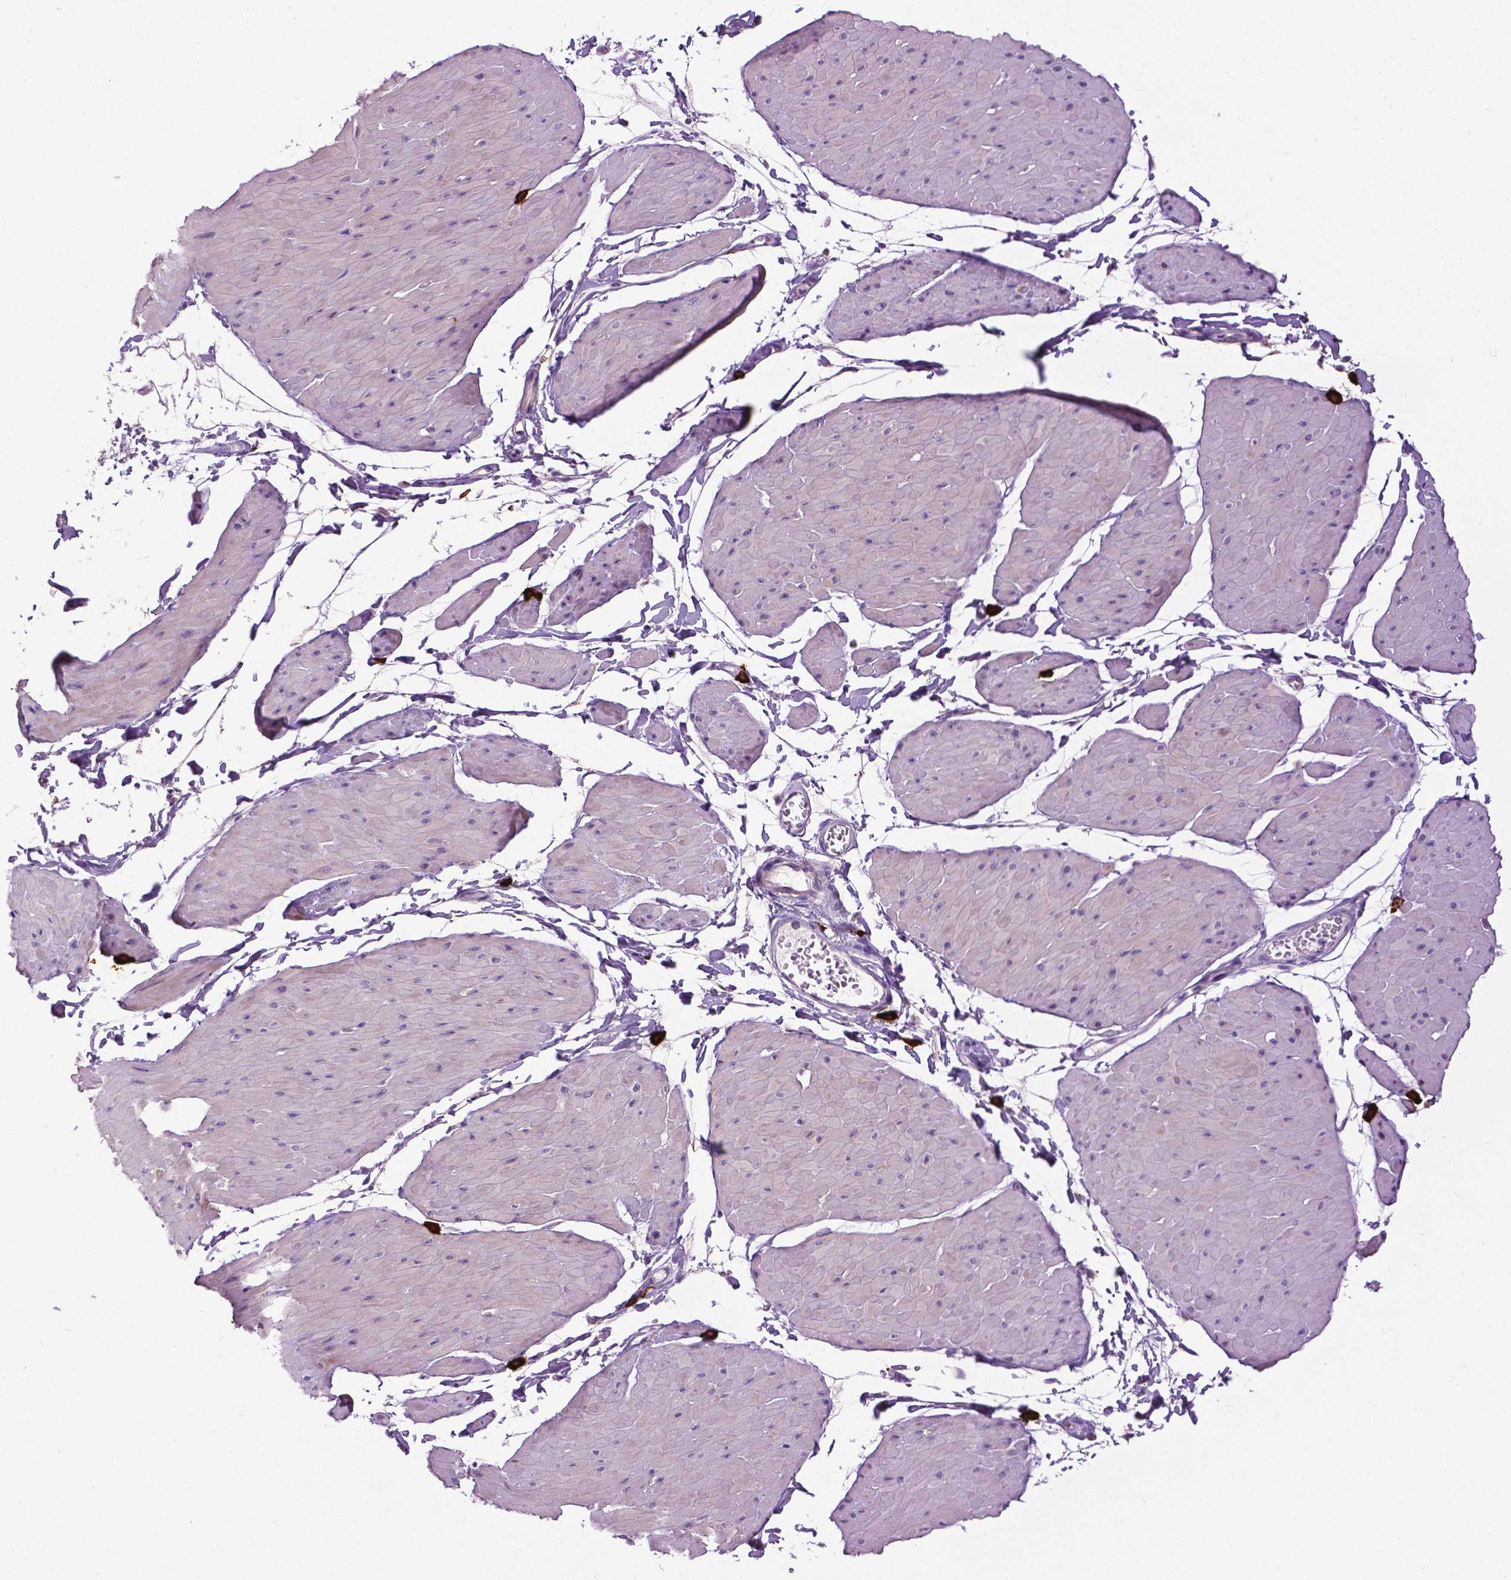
{"staining": {"intensity": "negative", "quantity": "none", "location": "none"}, "tissue": "adipose tissue", "cell_type": "Adipocytes", "image_type": "normal", "snomed": [{"axis": "morphology", "description": "Normal tissue, NOS"}, {"axis": "topography", "description": "Smooth muscle"}, {"axis": "topography", "description": "Peripheral nerve tissue"}], "caption": "This histopathology image is of normal adipose tissue stained with immunohistochemistry (IHC) to label a protein in brown with the nuclei are counter-stained blue. There is no expression in adipocytes.", "gene": "SPECC1L", "patient": {"sex": "male", "age": 58}}